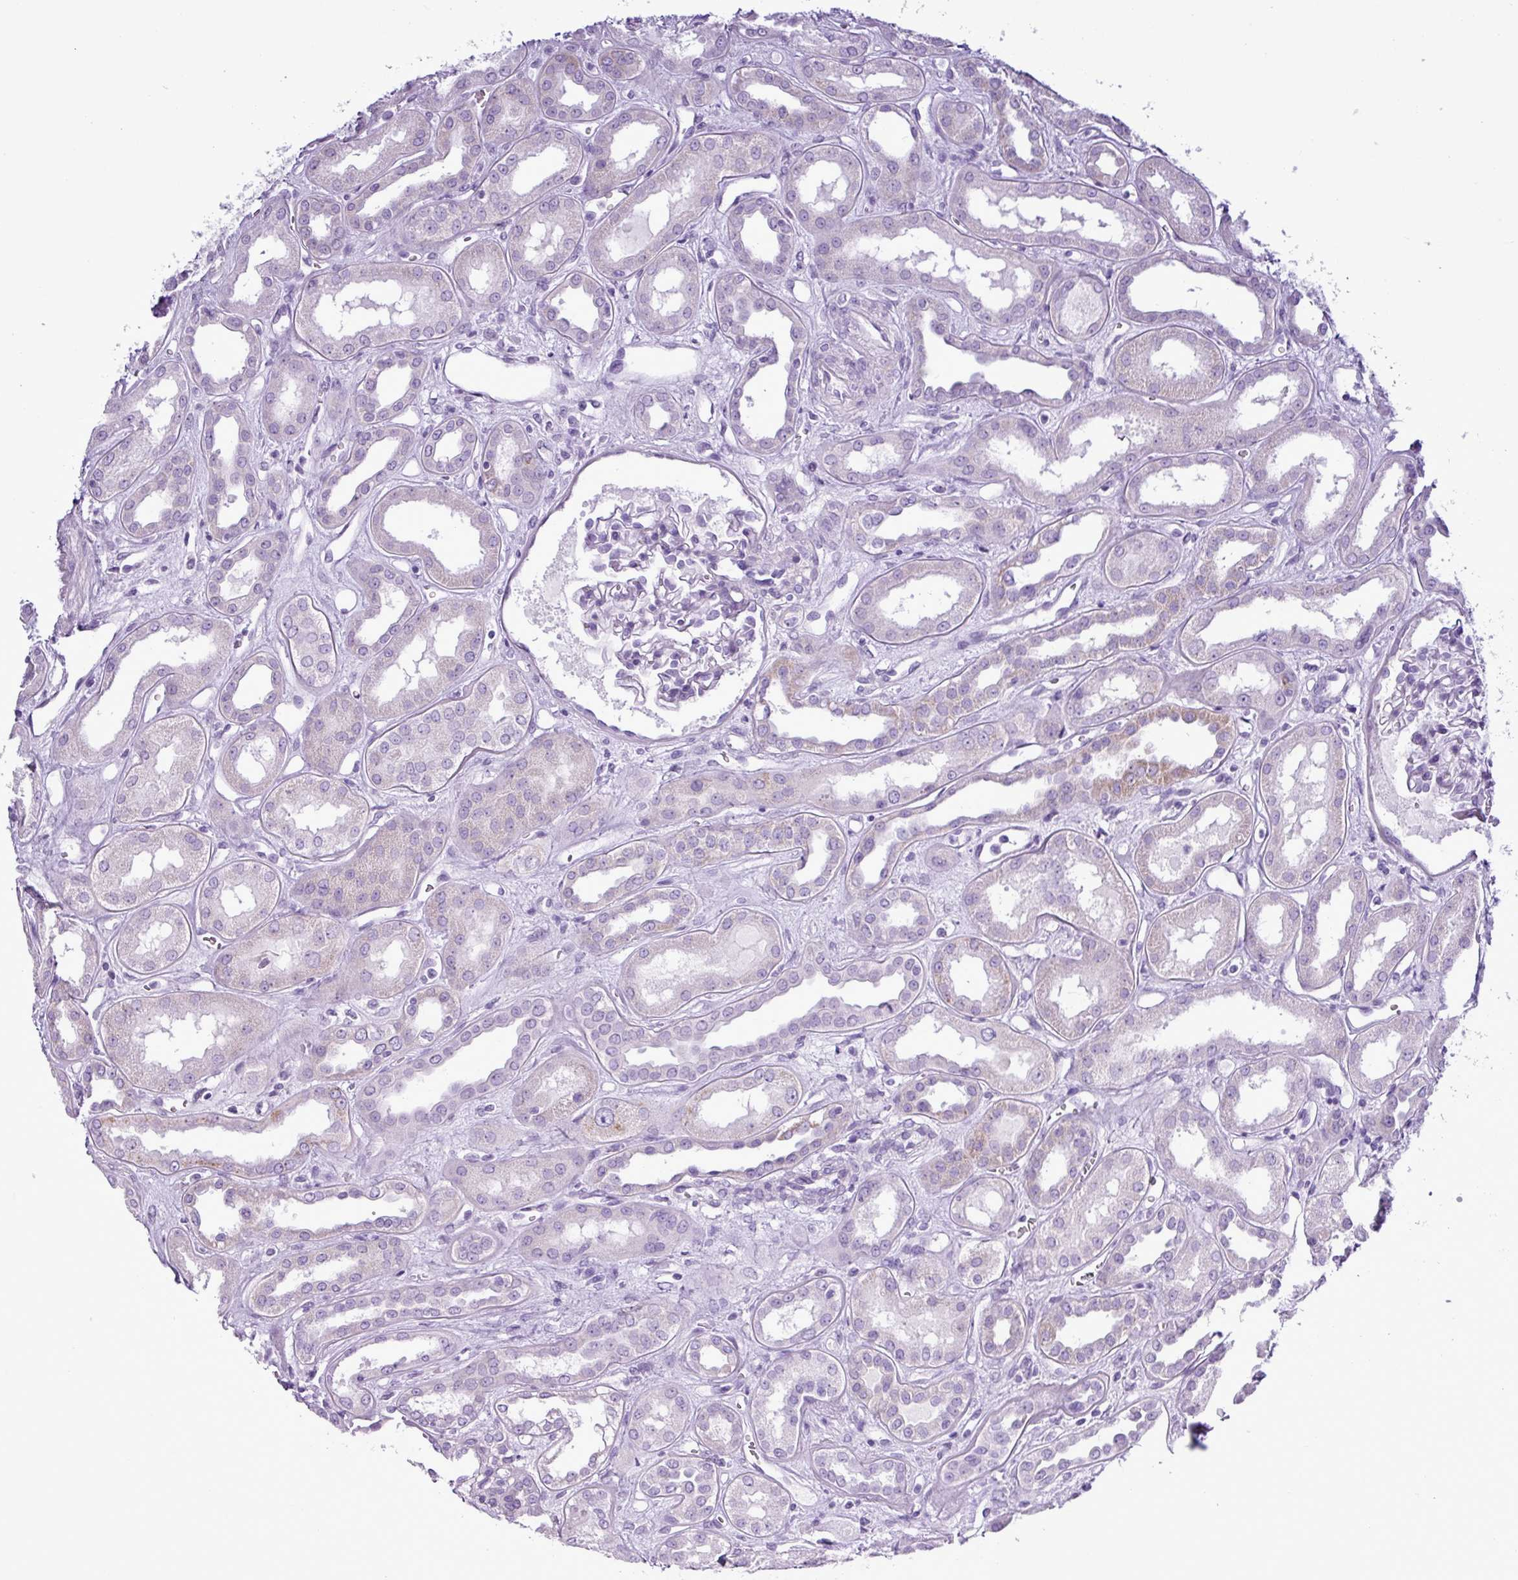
{"staining": {"intensity": "negative", "quantity": "none", "location": "none"}, "tissue": "kidney", "cell_type": "Cells in glomeruli", "image_type": "normal", "snomed": [{"axis": "morphology", "description": "Normal tissue, NOS"}, {"axis": "topography", "description": "Kidney"}], "caption": "High power microscopy histopathology image of an IHC histopathology image of normal kidney, revealing no significant expression in cells in glomeruli.", "gene": "ALDH3A1", "patient": {"sex": "male", "age": 59}}